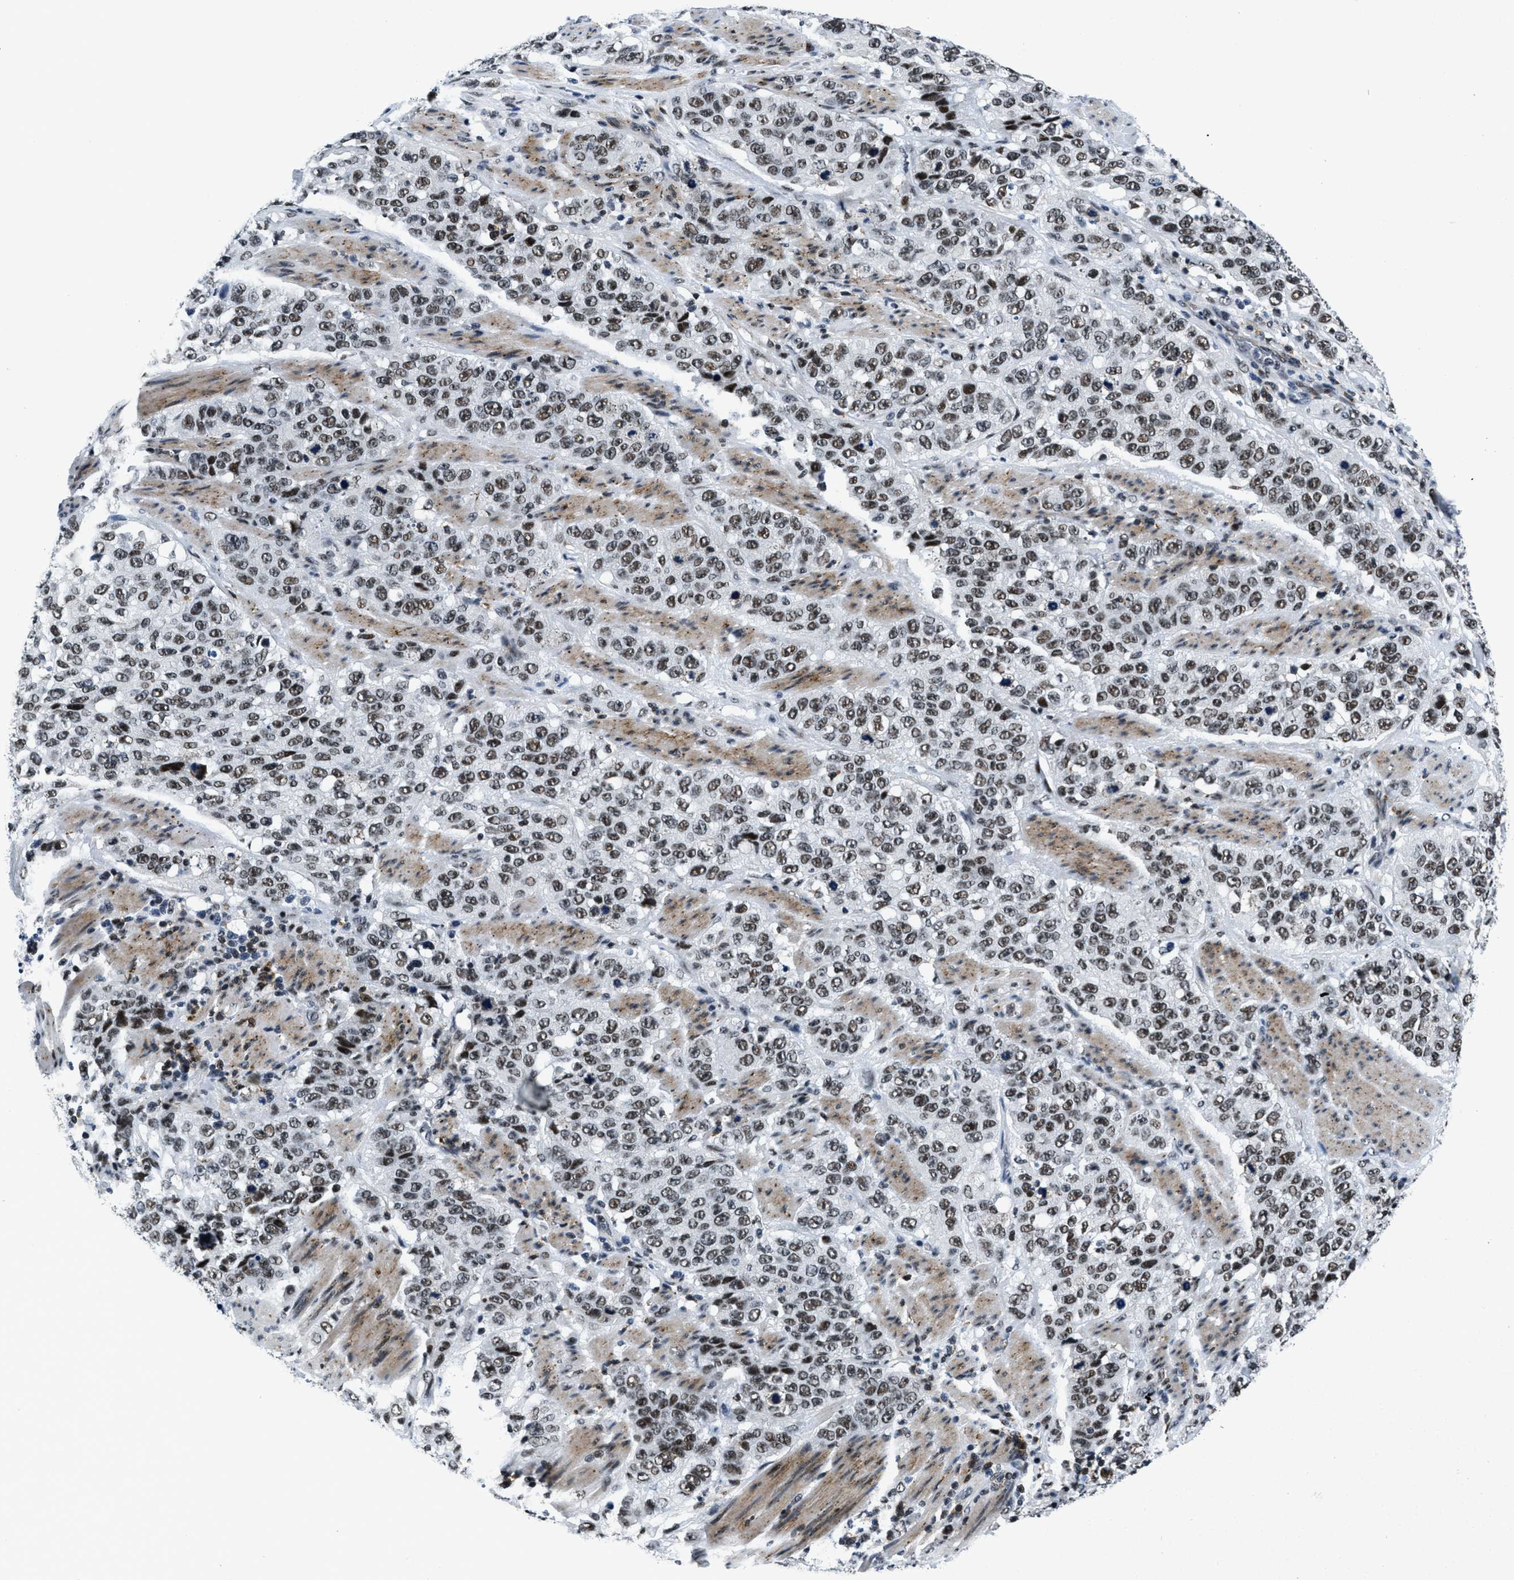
{"staining": {"intensity": "strong", "quantity": ">75%", "location": "nuclear"}, "tissue": "stomach cancer", "cell_type": "Tumor cells", "image_type": "cancer", "snomed": [{"axis": "morphology", "description": "Adenocarcinoma, NOS"}, {"axis": "topography", "description": "Stomach"}], "caption": "High-magnification brightfield microscopy of stomach adenocarcinoma stained with DAB (brown) and counterstained with hematoxylin (blue). tumor cells exhibit strong nuclear staining is identified in about>75% of cells.", "gene": "SMARCB1", "patient": {"sex": "male", "age": 48}}